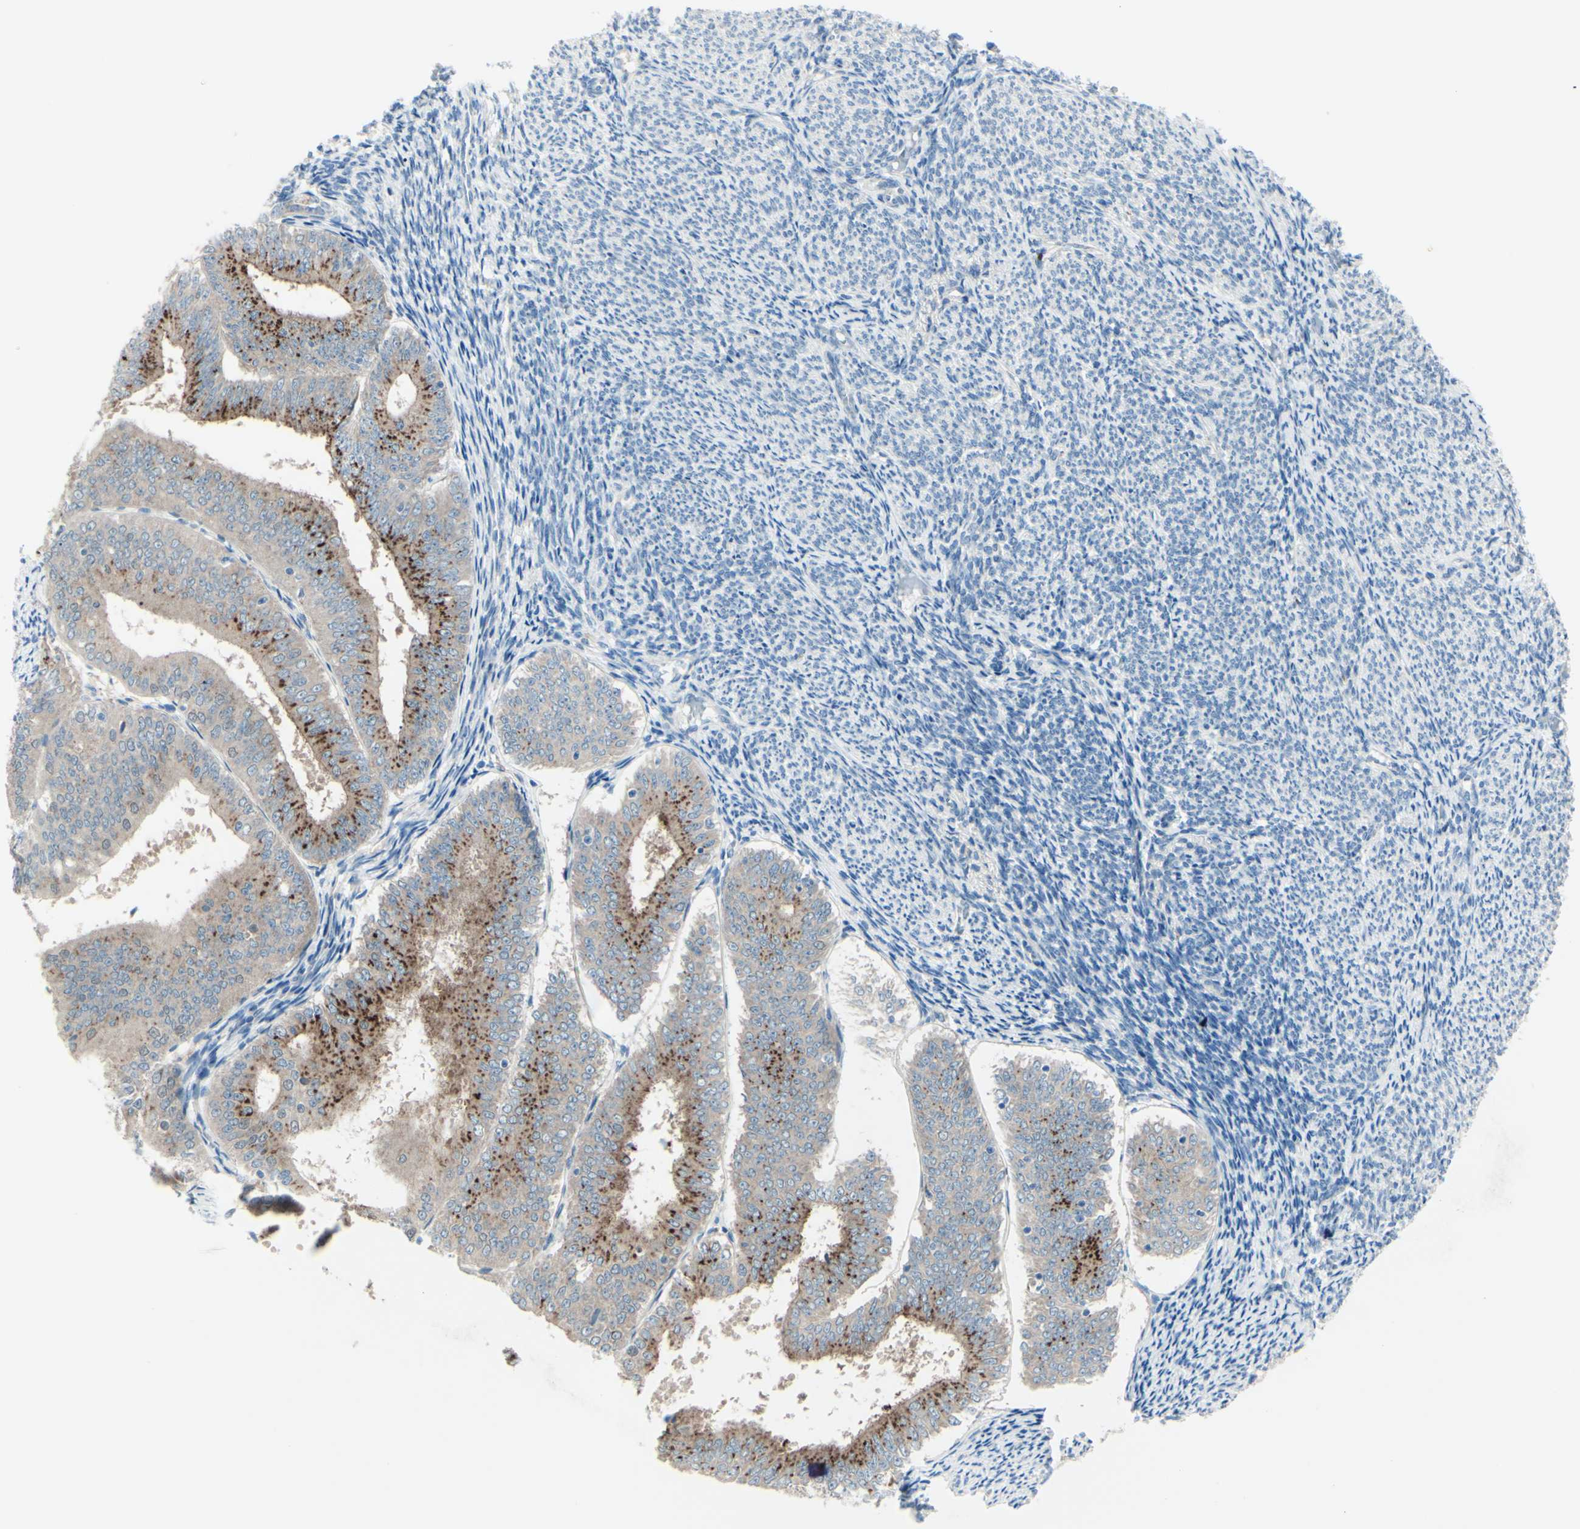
{"staining": {"intensity": "moderate", "quantity": "25%-75%", "location": "cytoplasmic/membranous"}, "tissue": "endometrial cancer", "cell_type": "Tumor cells", "image_type": "cancer", "snomed": [{"axis": "morphology", "description": "Adenocarcinoma, NOS"}, {"axis": "topography", "description": "Endometrium"}], "caption": "High-power microscopy captured an immunohistochemistry photomicrograph of adenocarcinoma (endometrial), revealing moderate cytoplasmic/membranous positivity in approximately 25%-75% of tumor cells. (DAB IHC, brown staining for protein, blue staining for nuclei).", "gene": "B4GALT1", "patient": {"sex": "female", "age": 63}}